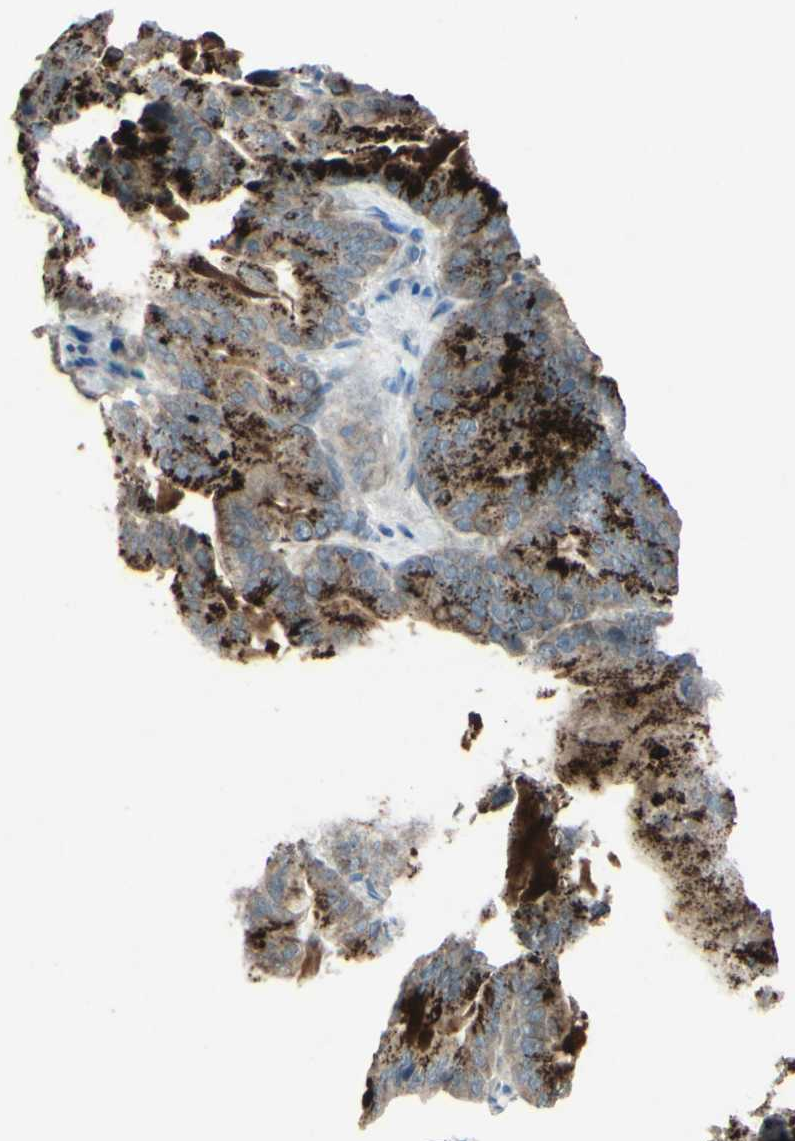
{"staining": {"intensity": "strong", "quantity": "25%-75%", "location": "cytoplasmic/membranous"}, "tissue": "pancreatic cancer", "cell_type": "Tumor cells", "image_type": "cancer", "snomed": [{"axis": "morphology", "description": "Adenocarcinoma, NOS"}, {"axis": "topography", "description": "Pancreas"}], "caption": "A brown stain highlights strong cytoplasmic/membranous staining of a protein in pancreatic cancer (adenocarcinoma) tumor cells.", "gene": "TIMM21", "patient": {"sex": "male", "age": 63}}